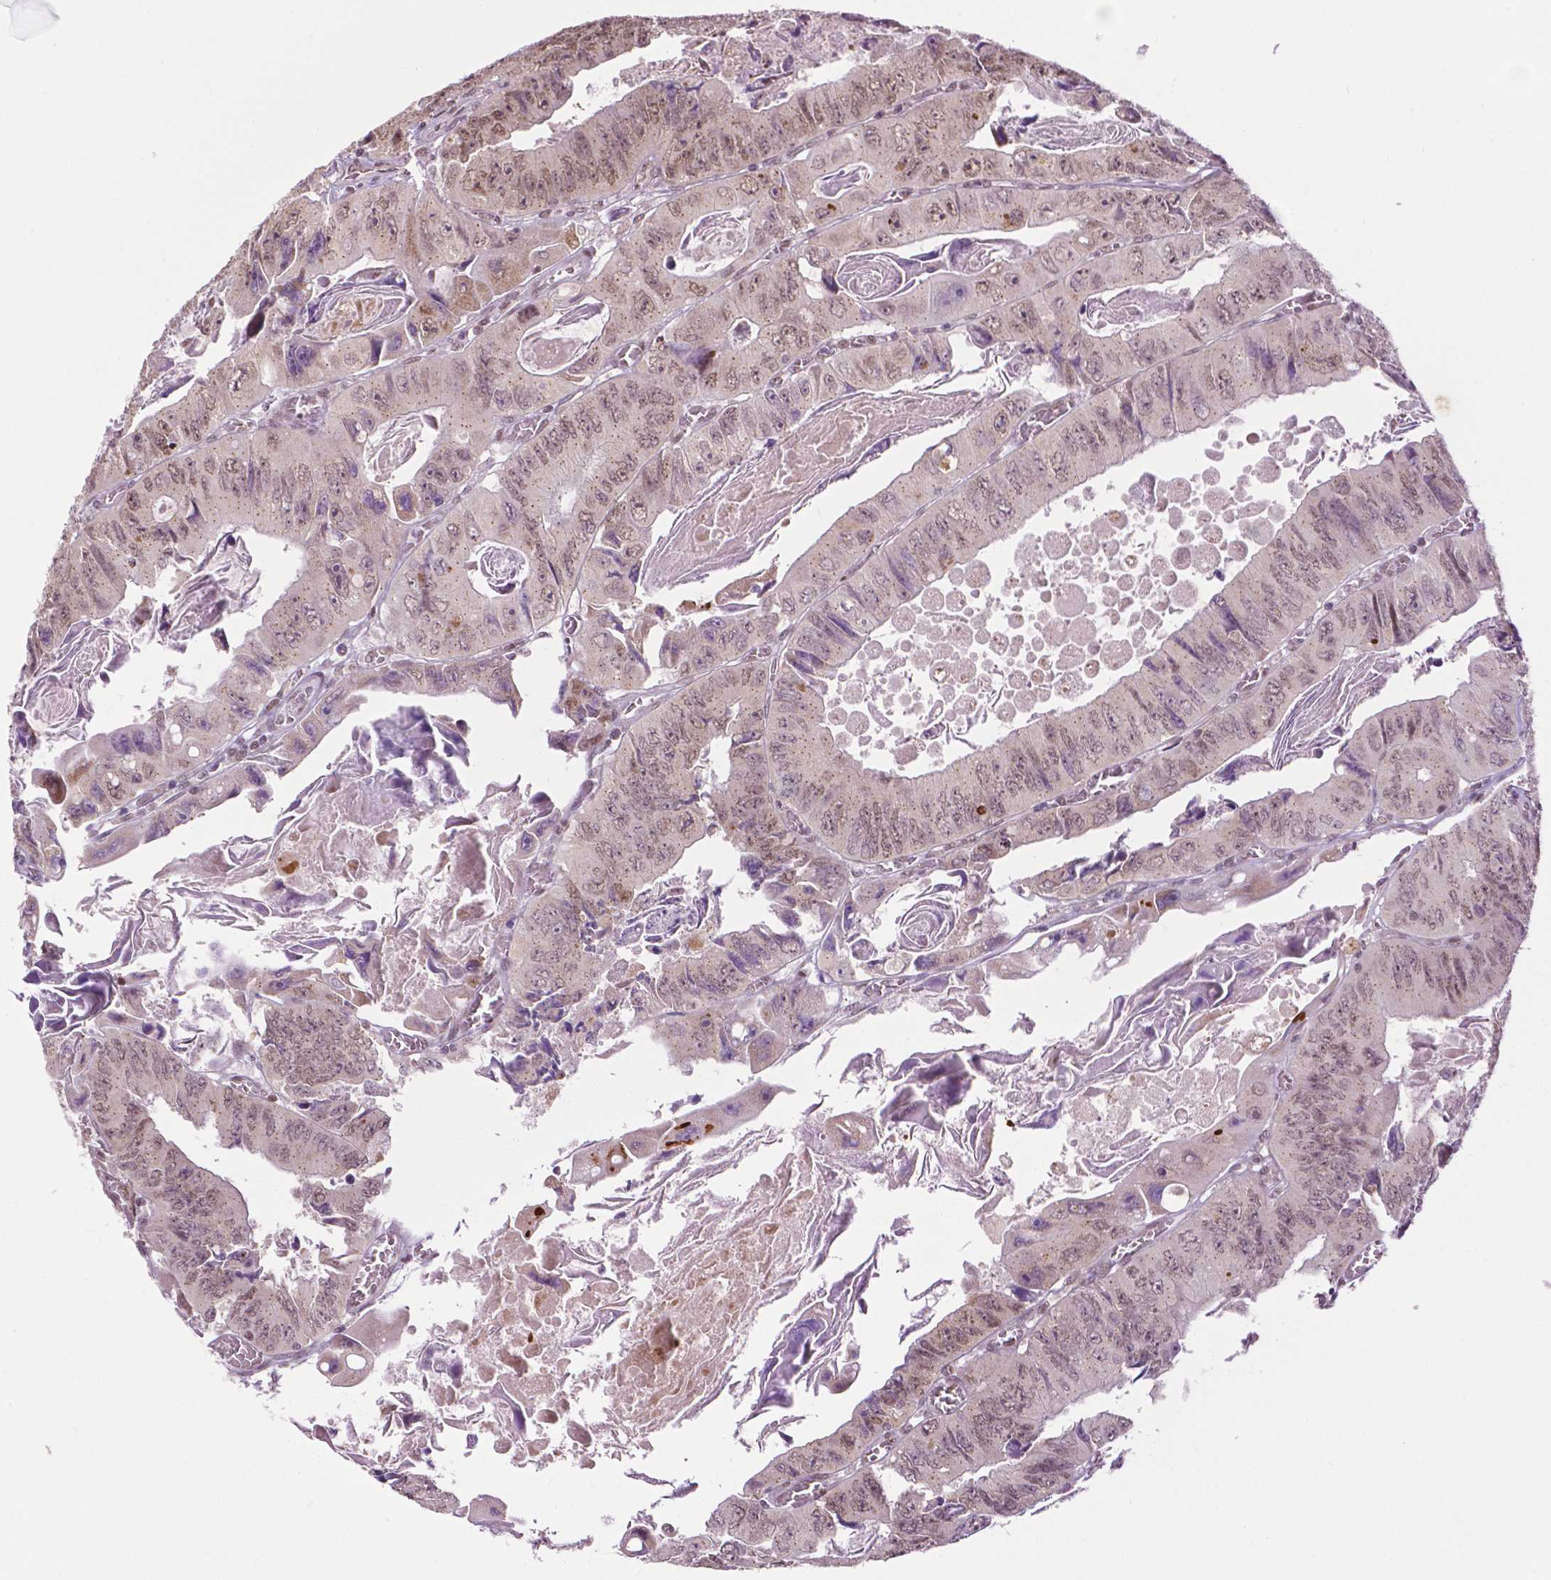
{"staining": {"intensity": "moderate", "quantity": ">75%", "location": "nuclear"}, "tissue": "colorectal cancer", "cell_type": "Tumor cells", "image_type": "cancer", "snomed": [{"axis": "morphology", "description": "Adenocarcinoma, NOS"}, {"axis": "topography", "description": "Colon"}], "caption": "Protein expression analysis of human adenocarcinoma (colorectal) reveals moderate nuclear staining in about >75% of tumor cells. The protein is stained brown, and the nuclei are stained in blue (DAB IHC with brightfield microscopy, high magnification).", "gene": "ZNF41", "patient": {"sex": "female", "age": 84}}